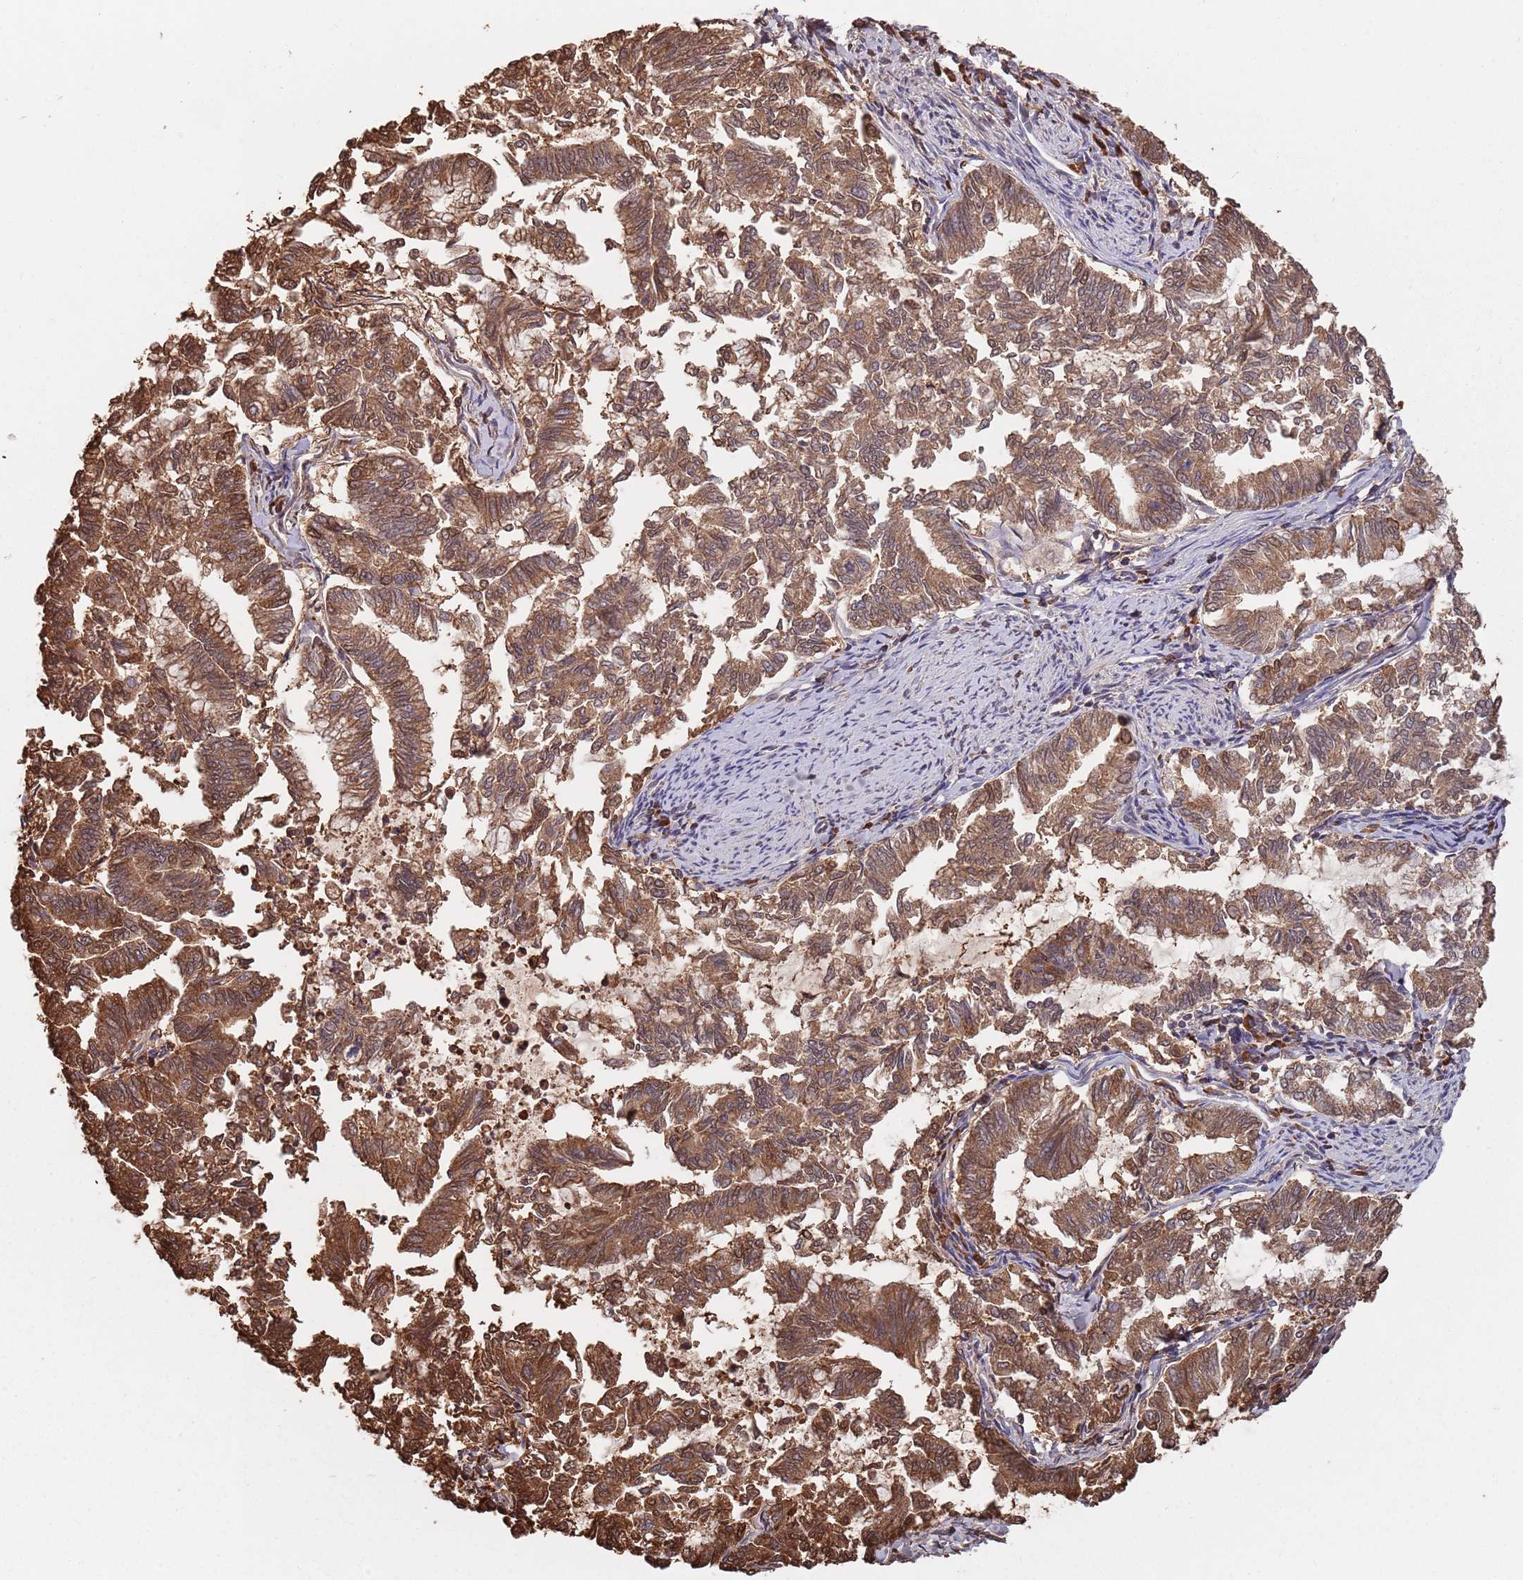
{"staining": {"intensity": "strong", "quantity": ">75%", "location": "cytoplasmic/membranous"}, "tissue": "endometrial cancer", "cell_type": "Tumor cells", "image_type": "cancer", "snomed": [{"axis": "morphology", "description": "Adenocarcinoma, NOS"}, {"axis": "topography", "description": "Endometrium"}], "caption": "This is a photomicrograph of IHC staining of endometrial adenocarcinoma, which shows strong positivity in the cytoplasmic/membranous of tumor cells.", "gene": "COG4", "patient": {"sex": "female", "age": 79}}